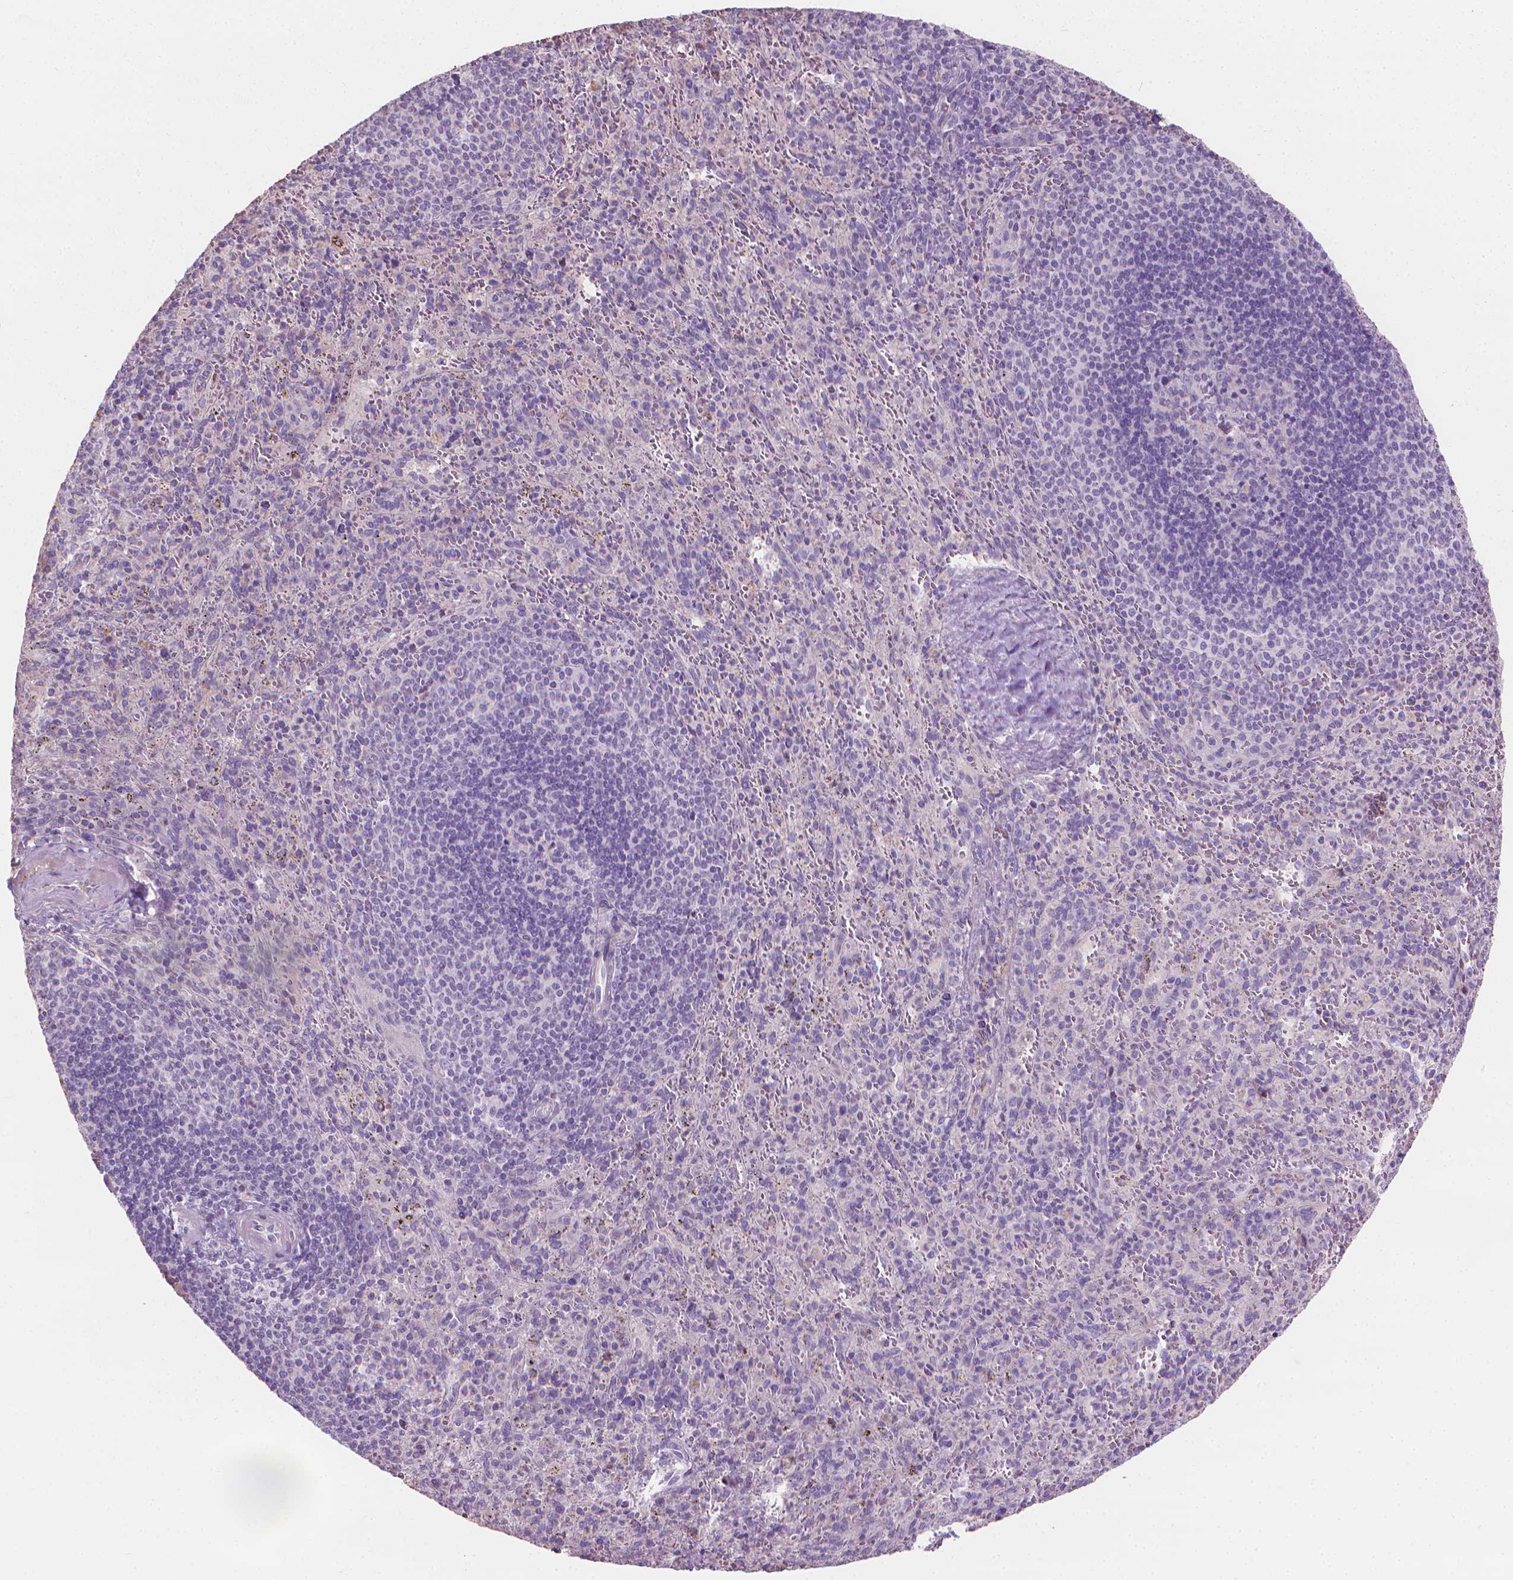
{"staining": {"intensity": "negative", "quantity": "none", "location": "none"}, "tissue": "spleen", "cell_type": "Cells in red pulp", "image_type": "normal", "snomed": [{"axis": "morphology", "description": "Normal tissue, NOS"}, {"axis": "topography", "description": "Spleen"}], "caption": "An image of spleen stained for a protein reveals no brown staining in cells in red pulp.", "gene": "CABCOCO1", "patient": {"sex": "male", "age": 57}}